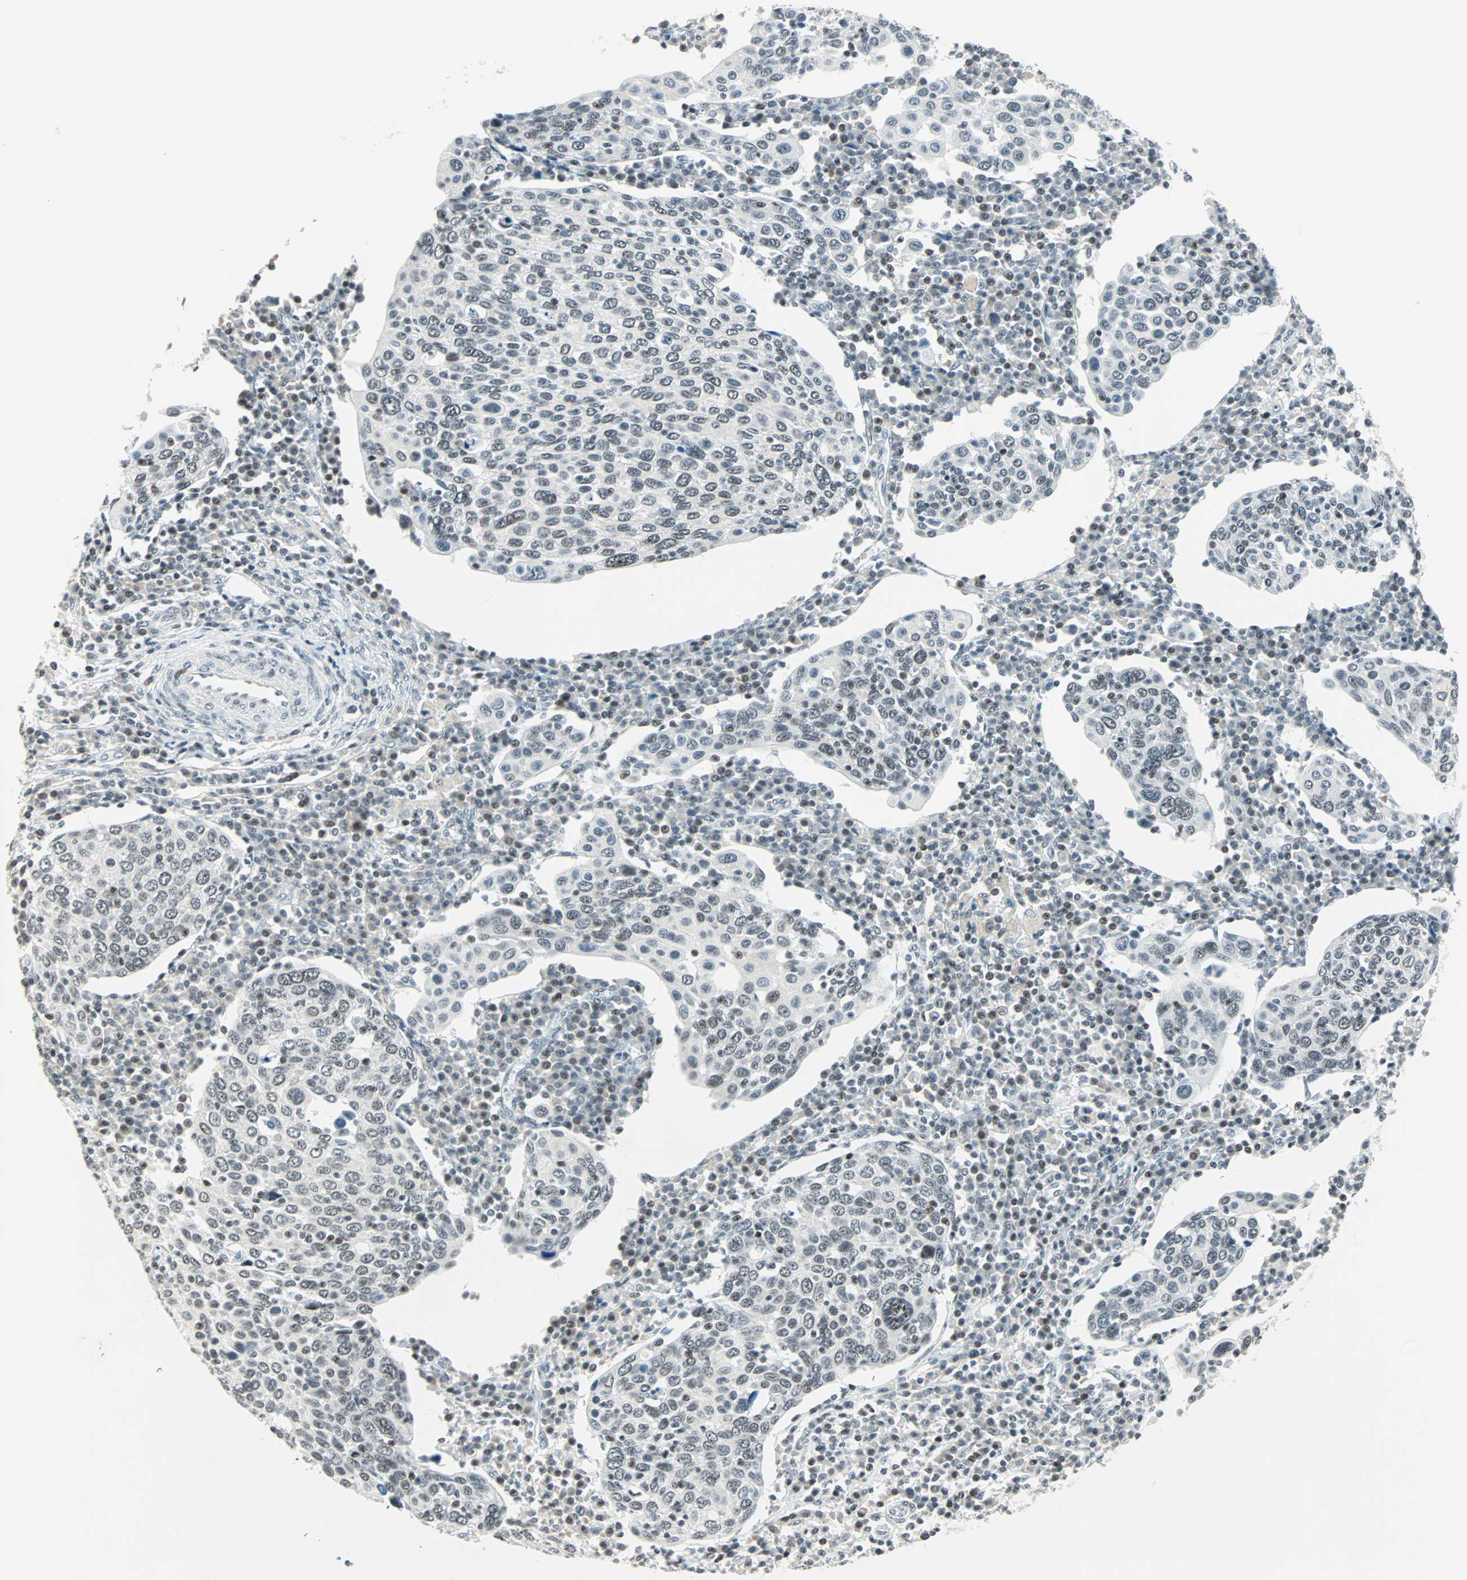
{"staining": {"intensity": "weak", "quantity": ">75%", "location": "nuclear"}, "tissue": "cervical cancer", "cell_type": "Tumor cells", "image_type": "cancer", "snomed": [{"axis": "morphology", "description": "Squamous cell carcinoma, NOS"}, {"axis": "topography", "description": "Cervix"}], "caption": "A low amount of weak nuclear expression is appreciated in approximately >75% of tumor cells in squamous cell carcinoma (cervical) tissue.", "gene": "SIN3A", "patient": {"sex": "female", "age": 40}}